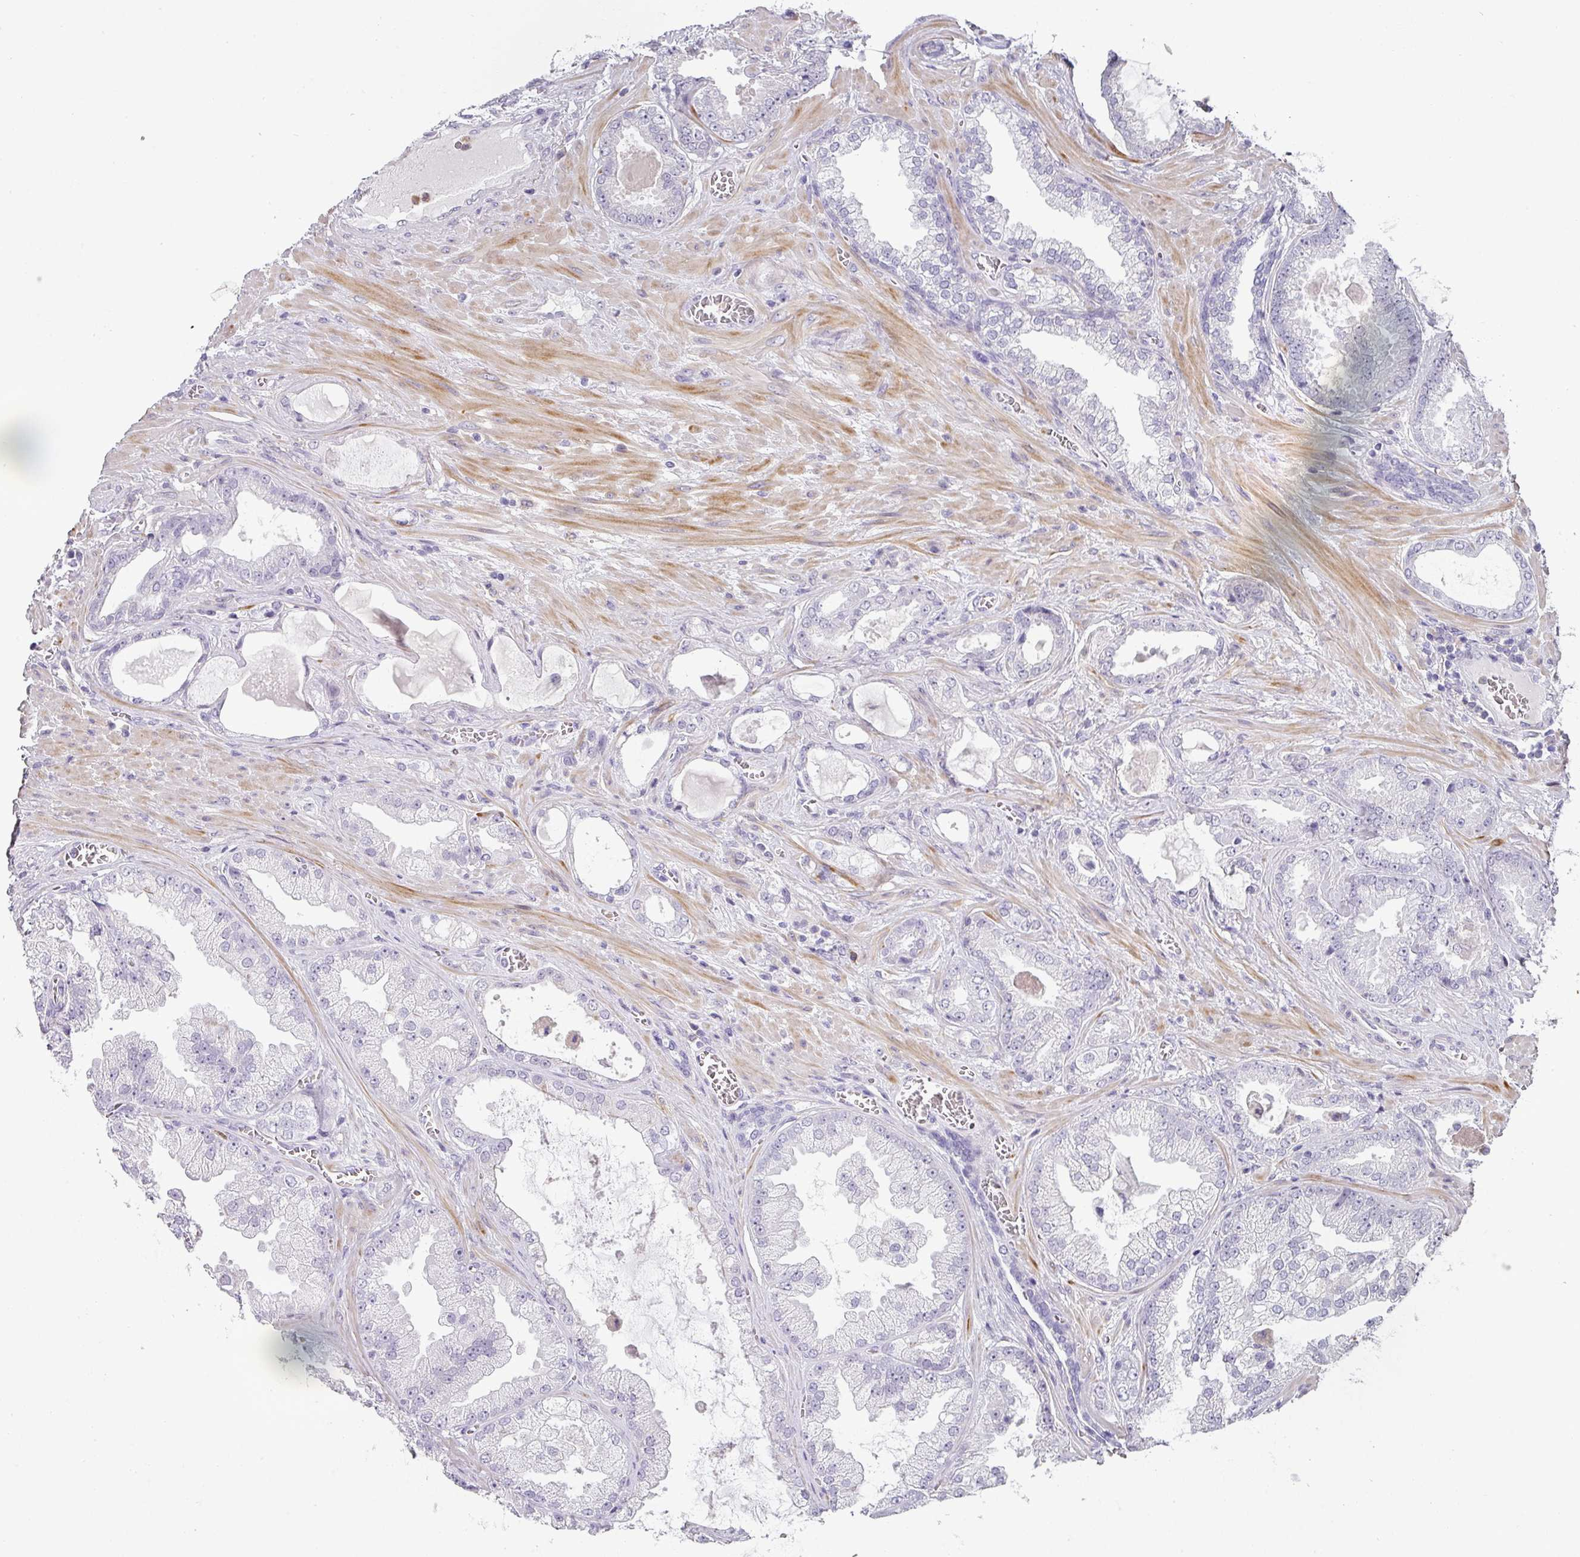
{"staining": {"intensity": "negative", "quantity": "none", "location": "none"}, "tissue": "prostate cancer", "cell_type": "Tumor cells", "image_type": "cancer", "snomed": [{"axis": "morphology", "description": "Adenocarcinoma, Low grade"}, {"axis": "topography", "description": "Prostate"}], "caption": "DAB immunohistochemical staining of human prostate adenocarcinoma (low-grade) reveals no significant positivity in tumor cells.", "gene": "BTLA", "patient": {"sex": "male", "age": 57}}